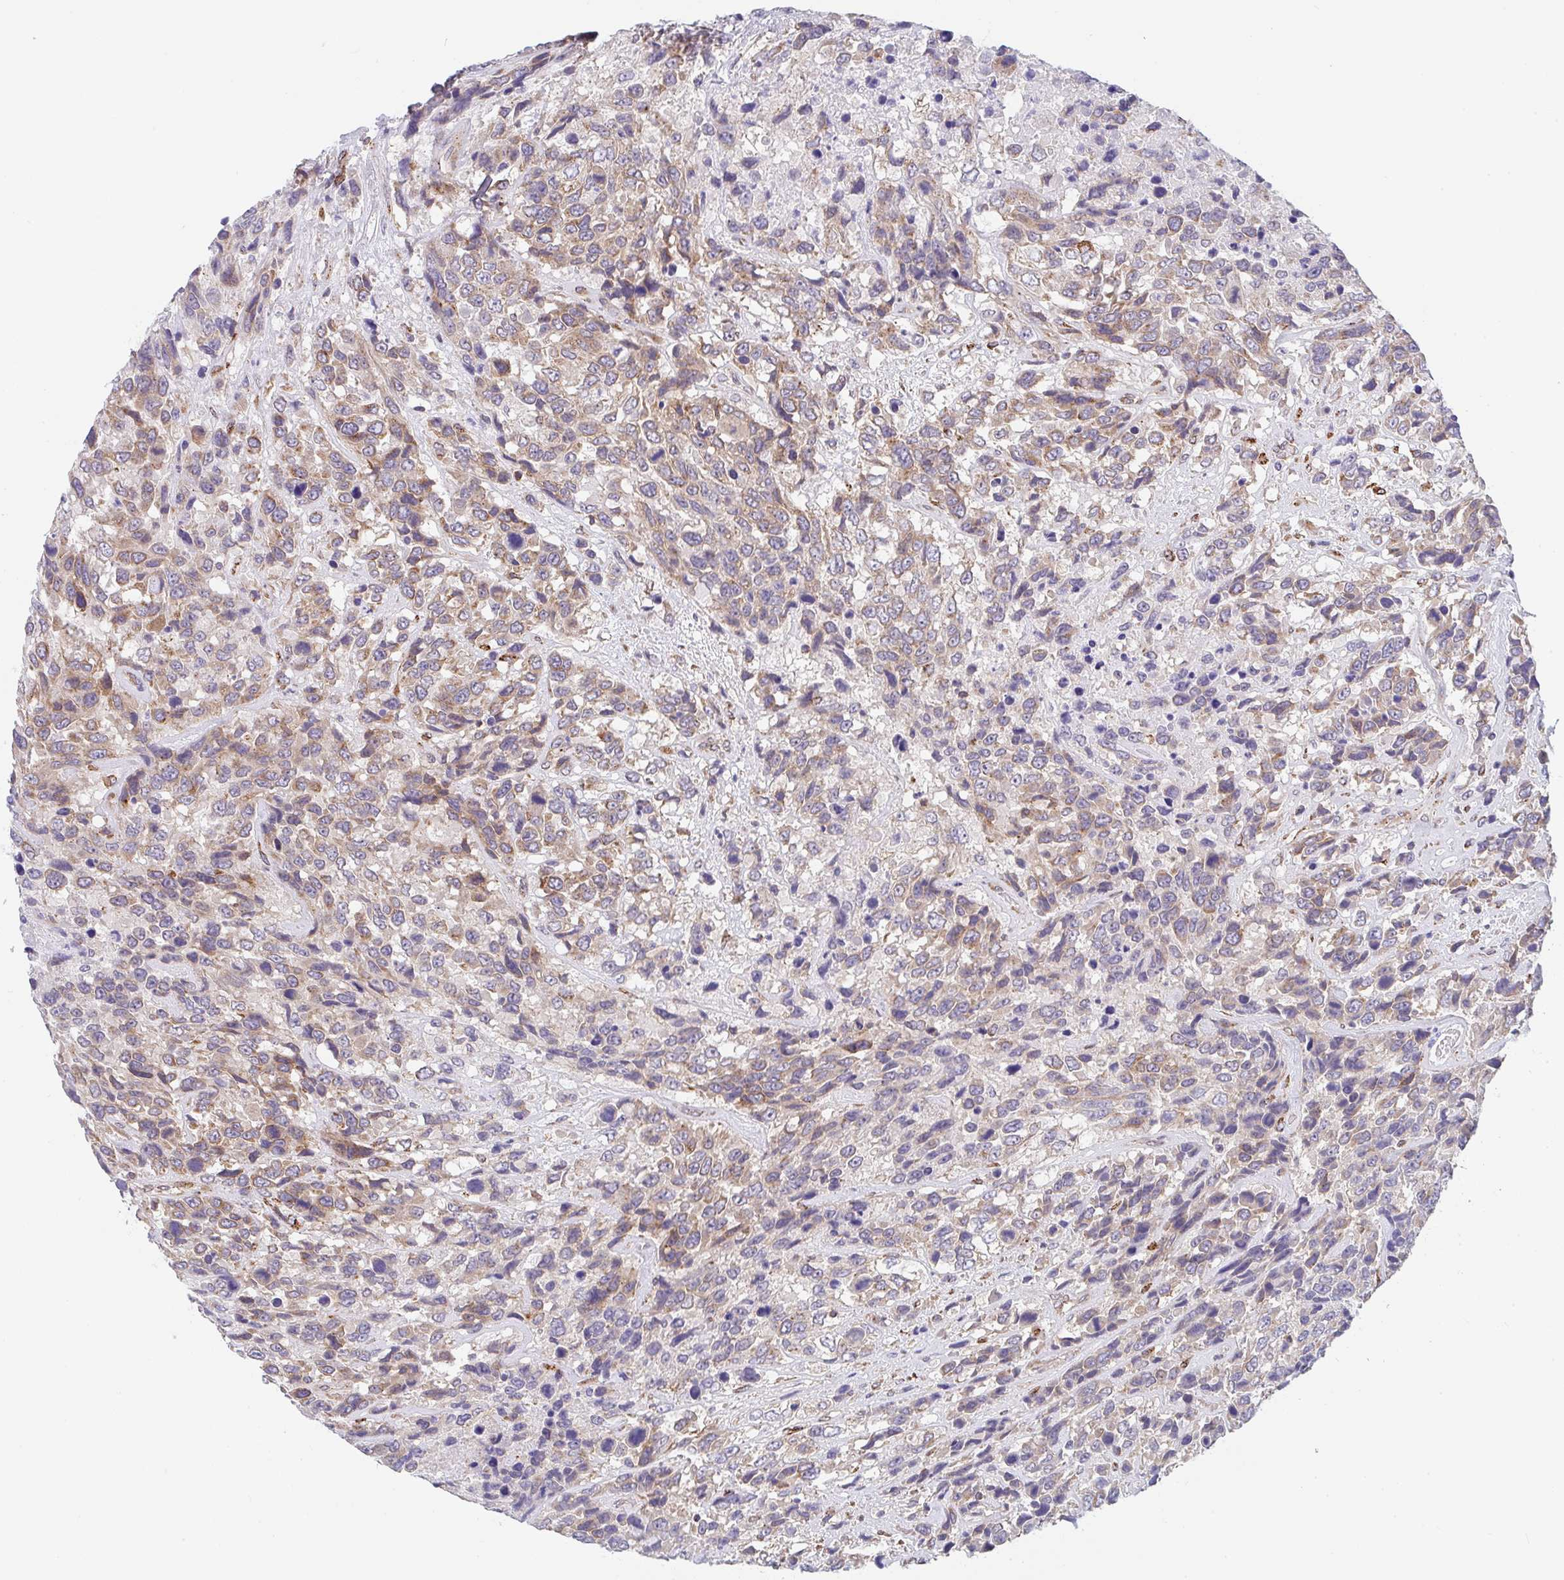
{"staining": {"intensity": "moderate", "quantity": "25%-75%", "location": "cytoplasmic/membranous"}, "tissue": "urothelial cancer", "cell_type": "Tumor cells", "image_type": "cancer", "snomed": [{"axis": "morphology", "description": "Urothelial carcinoma, High grade"}, {"axis": "topography", "description": "Urinary bladder"}], "caption": "High-grade urothelial carcinoma stained with a brown dye reveals moderate cytoplasmic/membranous positive expression in approximately 25%-75% of tumor cells.", "gene": "PROSER3", "patient": {"sex": "female", "age": 70}}